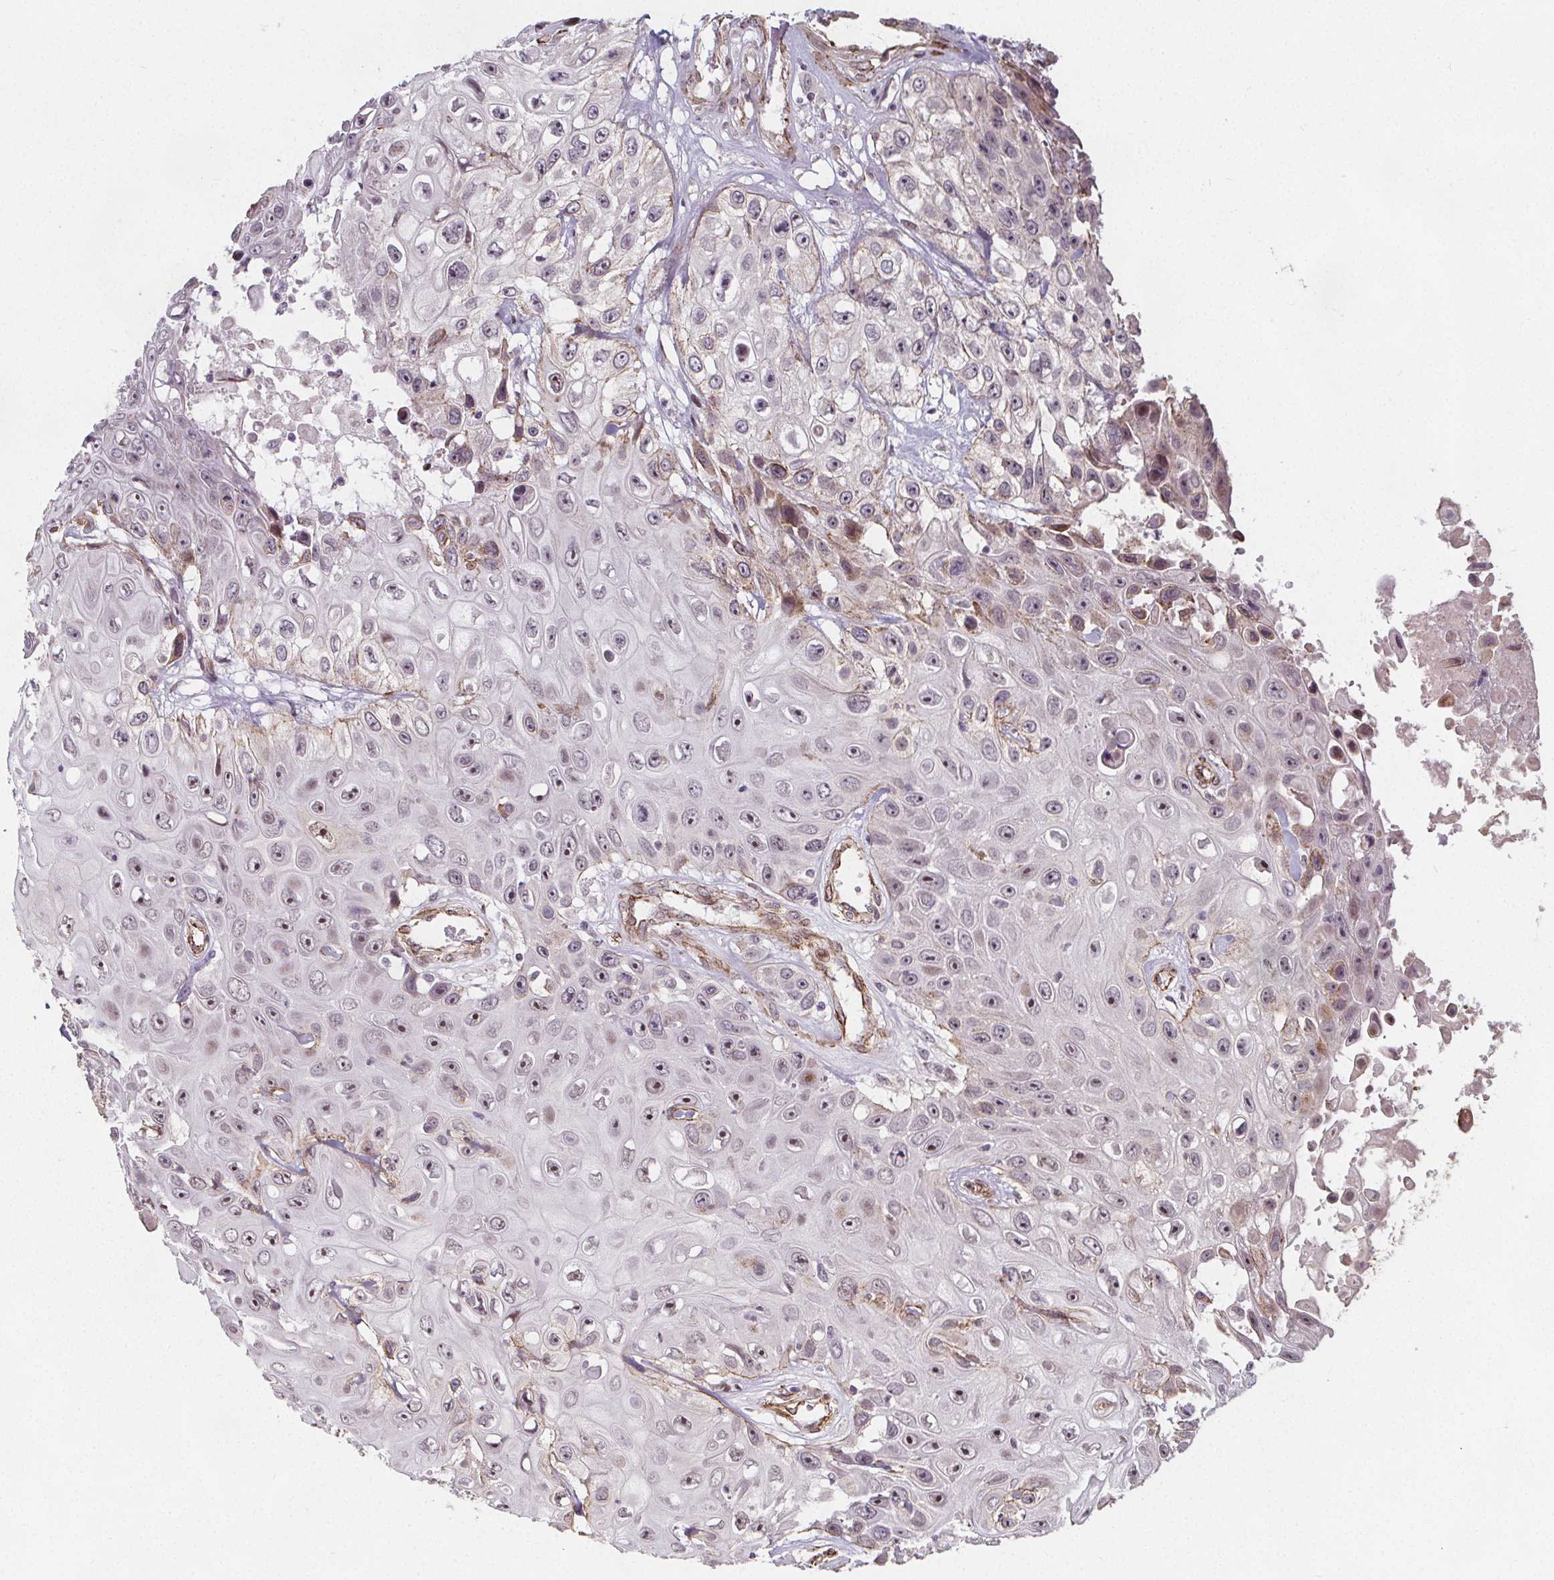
{"staining": {"intensity": "moderate", "quantity": "25%-75%", "location": "nuclear"}, "tissue": "skin cancer", "cell_type": "Tumor cells", "image_type": "cancer", "snomed": [{"axis": "morphology", "description": "Squamous cell carcinoma, NOS"}, {"axis": "topography", "description": "Skin"}], "caption": "Squamous cell carcinoma (skin) tissue shows moderate nuclear positivity in approximately 25%-75% of tumor cells (DAB (3,3'-diaminobenzidine) IHC, brown staining for protein, blue staining for nuclei).", "gene": "HAS1", "patient": {"sex": "male", "age": 82}}